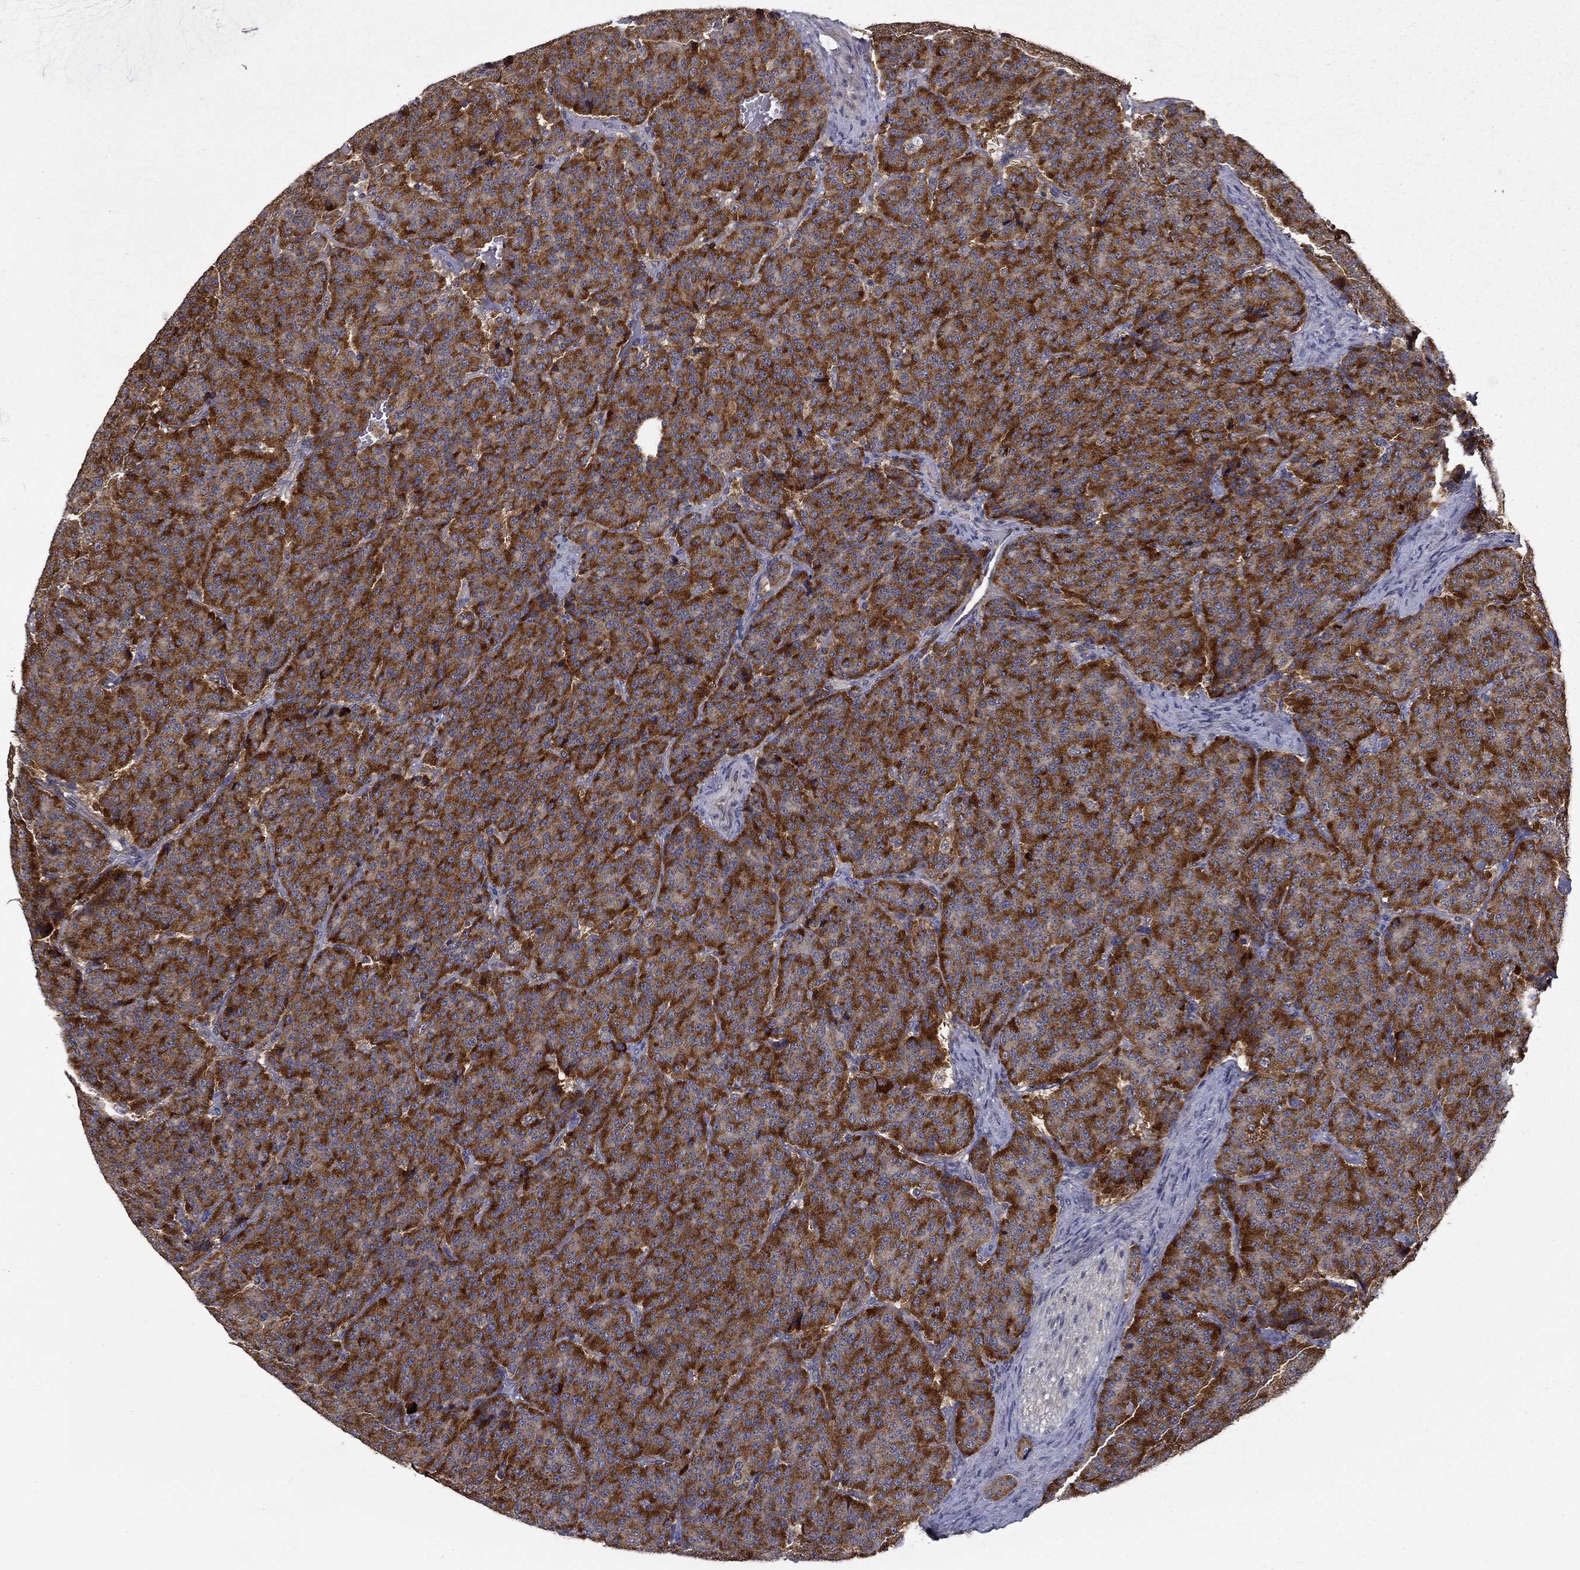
{"staining": {"intensity": "strong", "quantity": ">75%", "location": "cytoplasmic/membranous"}, "tissue": "carcinoid", "cell_type": "Tumor cells", "image_type": "cancer", "snomed": [{"axis": "morphology", "description": "Carcinoid, malignant, NOS"}, {"axis": "topography", "description": "Small intestine"}], "caption": "The micrograph exhibits immunohistochemical staining of carcinoid (malignant). There is strong cytoplasmic/membranous positivity is appreciated in about >75% of tumor cells. Nuclei are stained in blue.", "gene": "SLC2A13", "patient": {"sex": "female", "age": 58}}